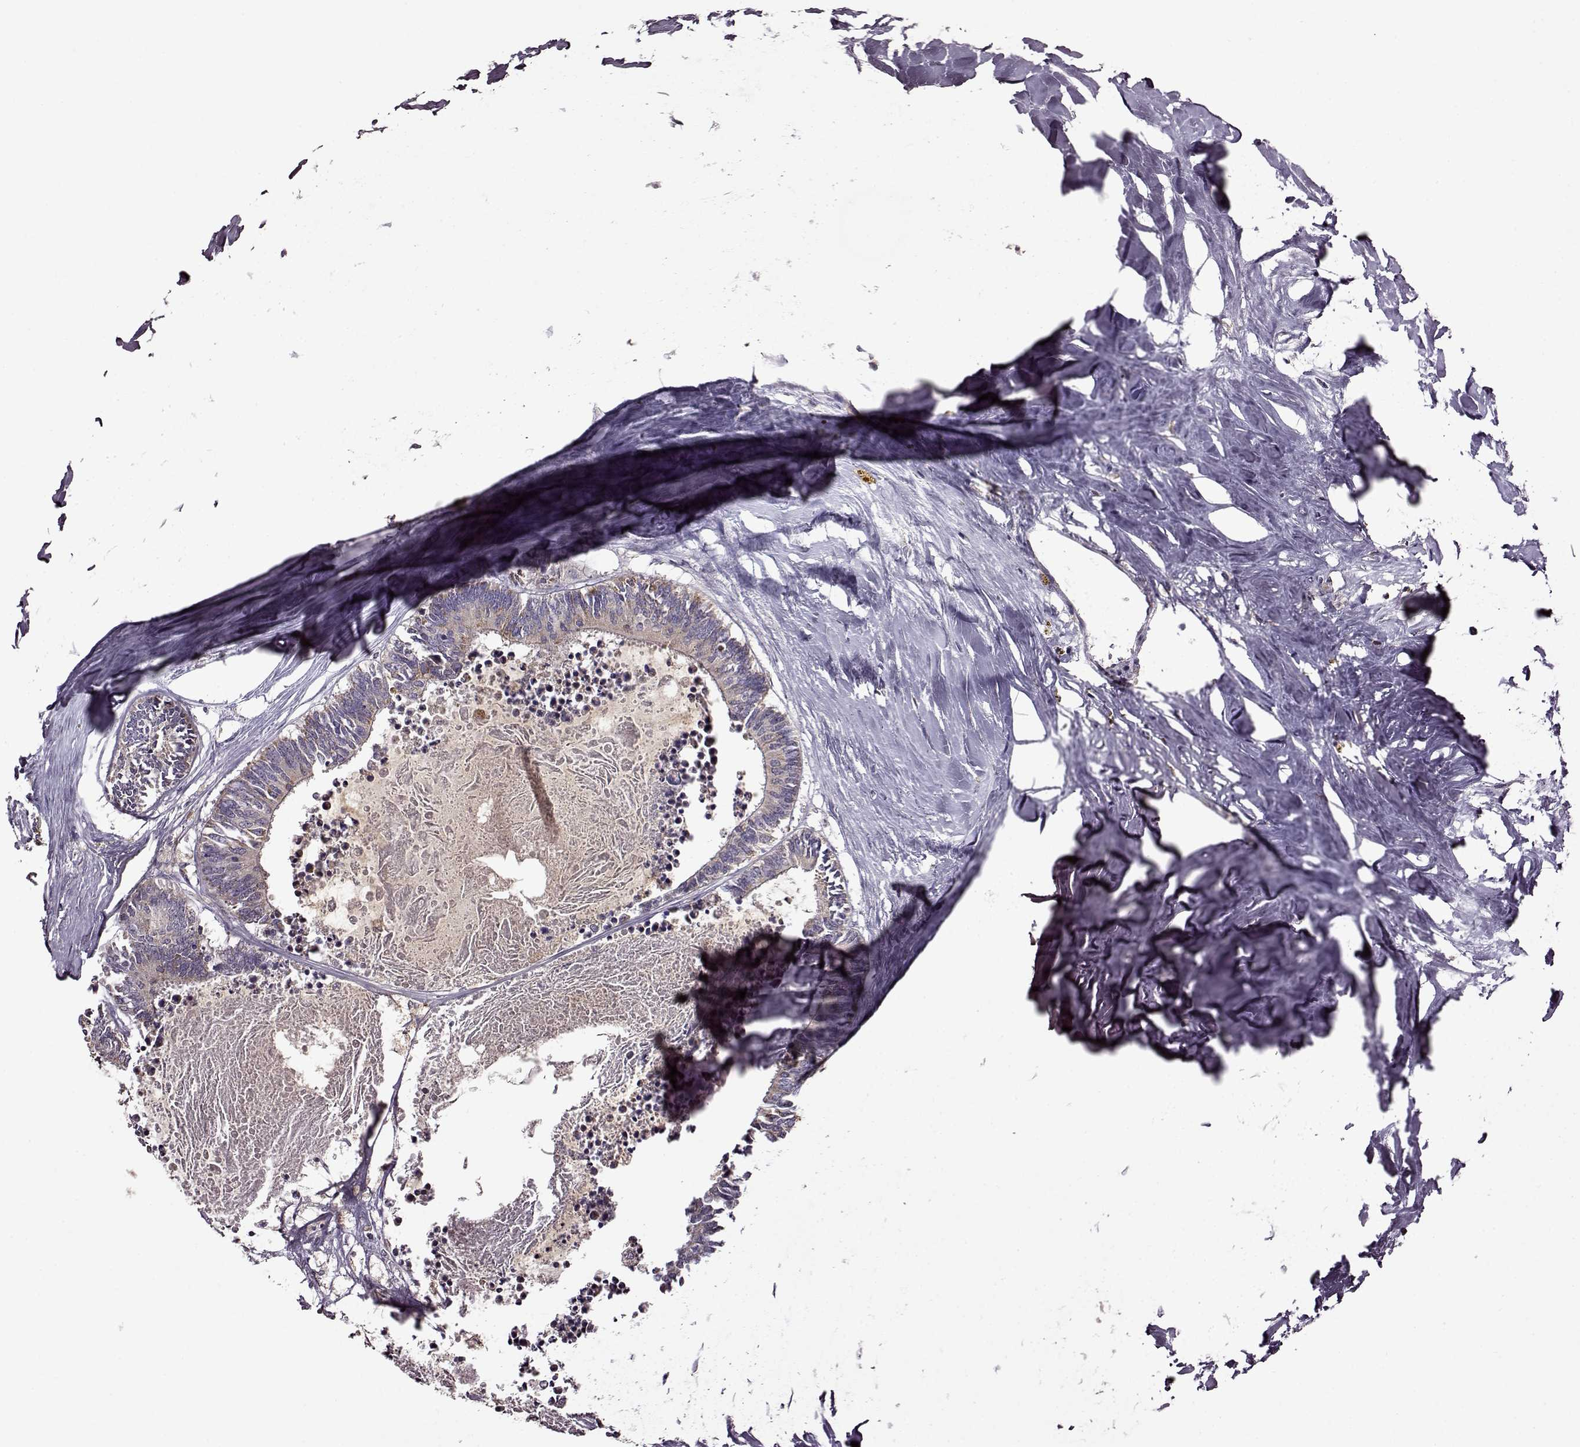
{"staining": {"intensity": "negative", "quantity": "none", "location": "none"}, "tissue": "colorectal cancer", "cell_type": "Tumor cells", "image_type": "cancer", "snomed": [{"axis": "morphology", "description": "Adenocarcinoma, NOS"}, {"axis": "topography", "description": "Colon"}, {"axis": "topography", "description": "Rectum"}], "caption": "The photomicrograph exhibits no significant expression in tumor cells of colorectal cancer (adenocarcinoma). The staining is performed using DAB (3,3'-diaminobenzidine) brown chromogen with nuclei counter-stained in using hematoxylin.", "gene": "MTSS1", "patient": {"sex": "male", "age": 57}}